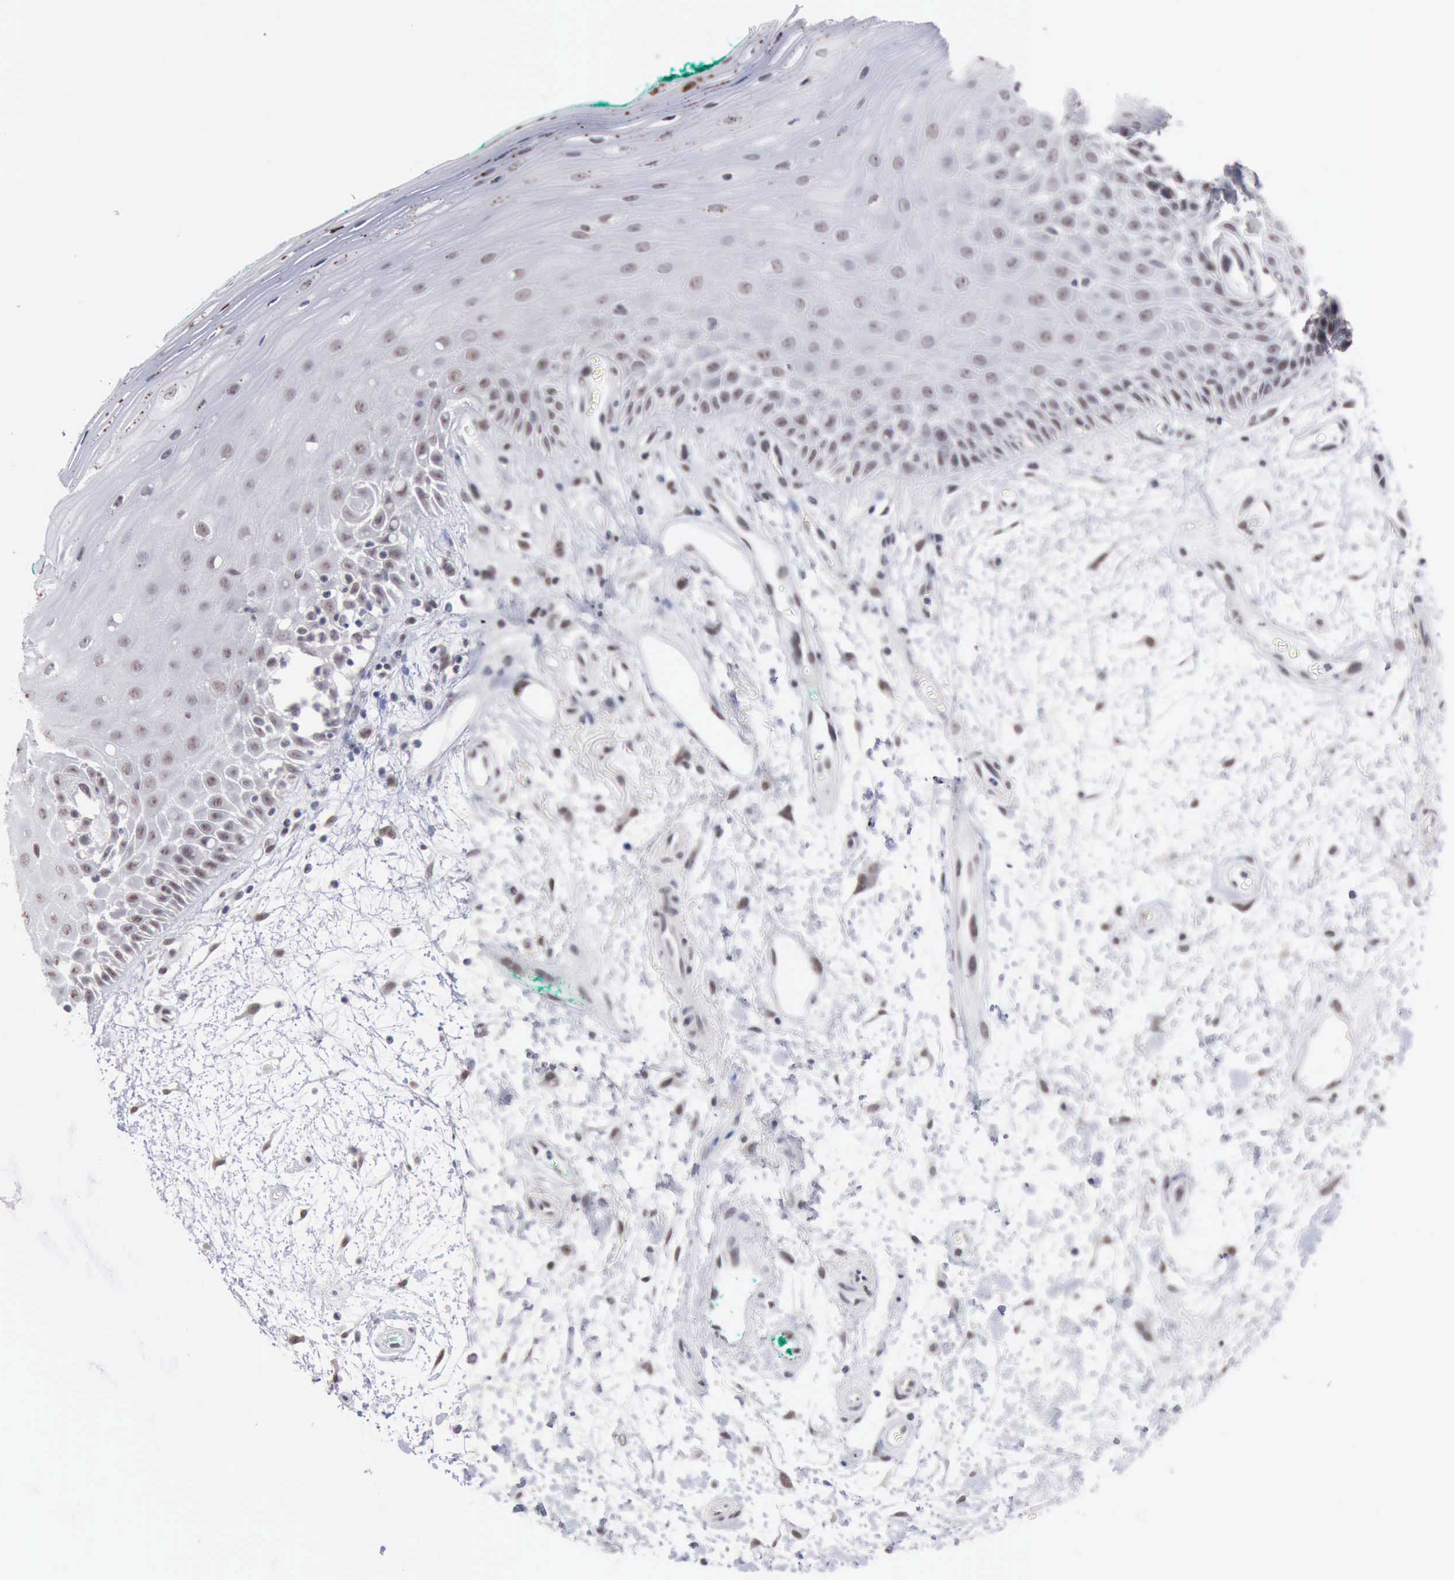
{"staining": {"intensity": "weak", "quantity": "<25%", "location": "nuclear"}, "tissue": "oral mucosa", "cell_type": "Squamous epithelial cells", "image_type": "normal", "snomed": [{"axis": "morphology", "description": "Normal tissue, NOS"}, {"axis": "morphology", "description": "Squamous cell carcinoma, NOS"}, {"axis": "topography", "description": "Skeletal muscle"}, {"axis": "topography", "description": "Oral tissue"}, {"axis": "topography", "description": "Head-Neck"}], "caption": "Oral mucosa was stained to show a protein in brown. There is no significant expression in squamous epithelial cells. (Brightfield microscopy of DAB (3,3'-diaminobenzidine) immunohistochemistry (IHC) at high magnification).", "gene": "TAF1", "patient": {"sex": "female", "age": 84}}